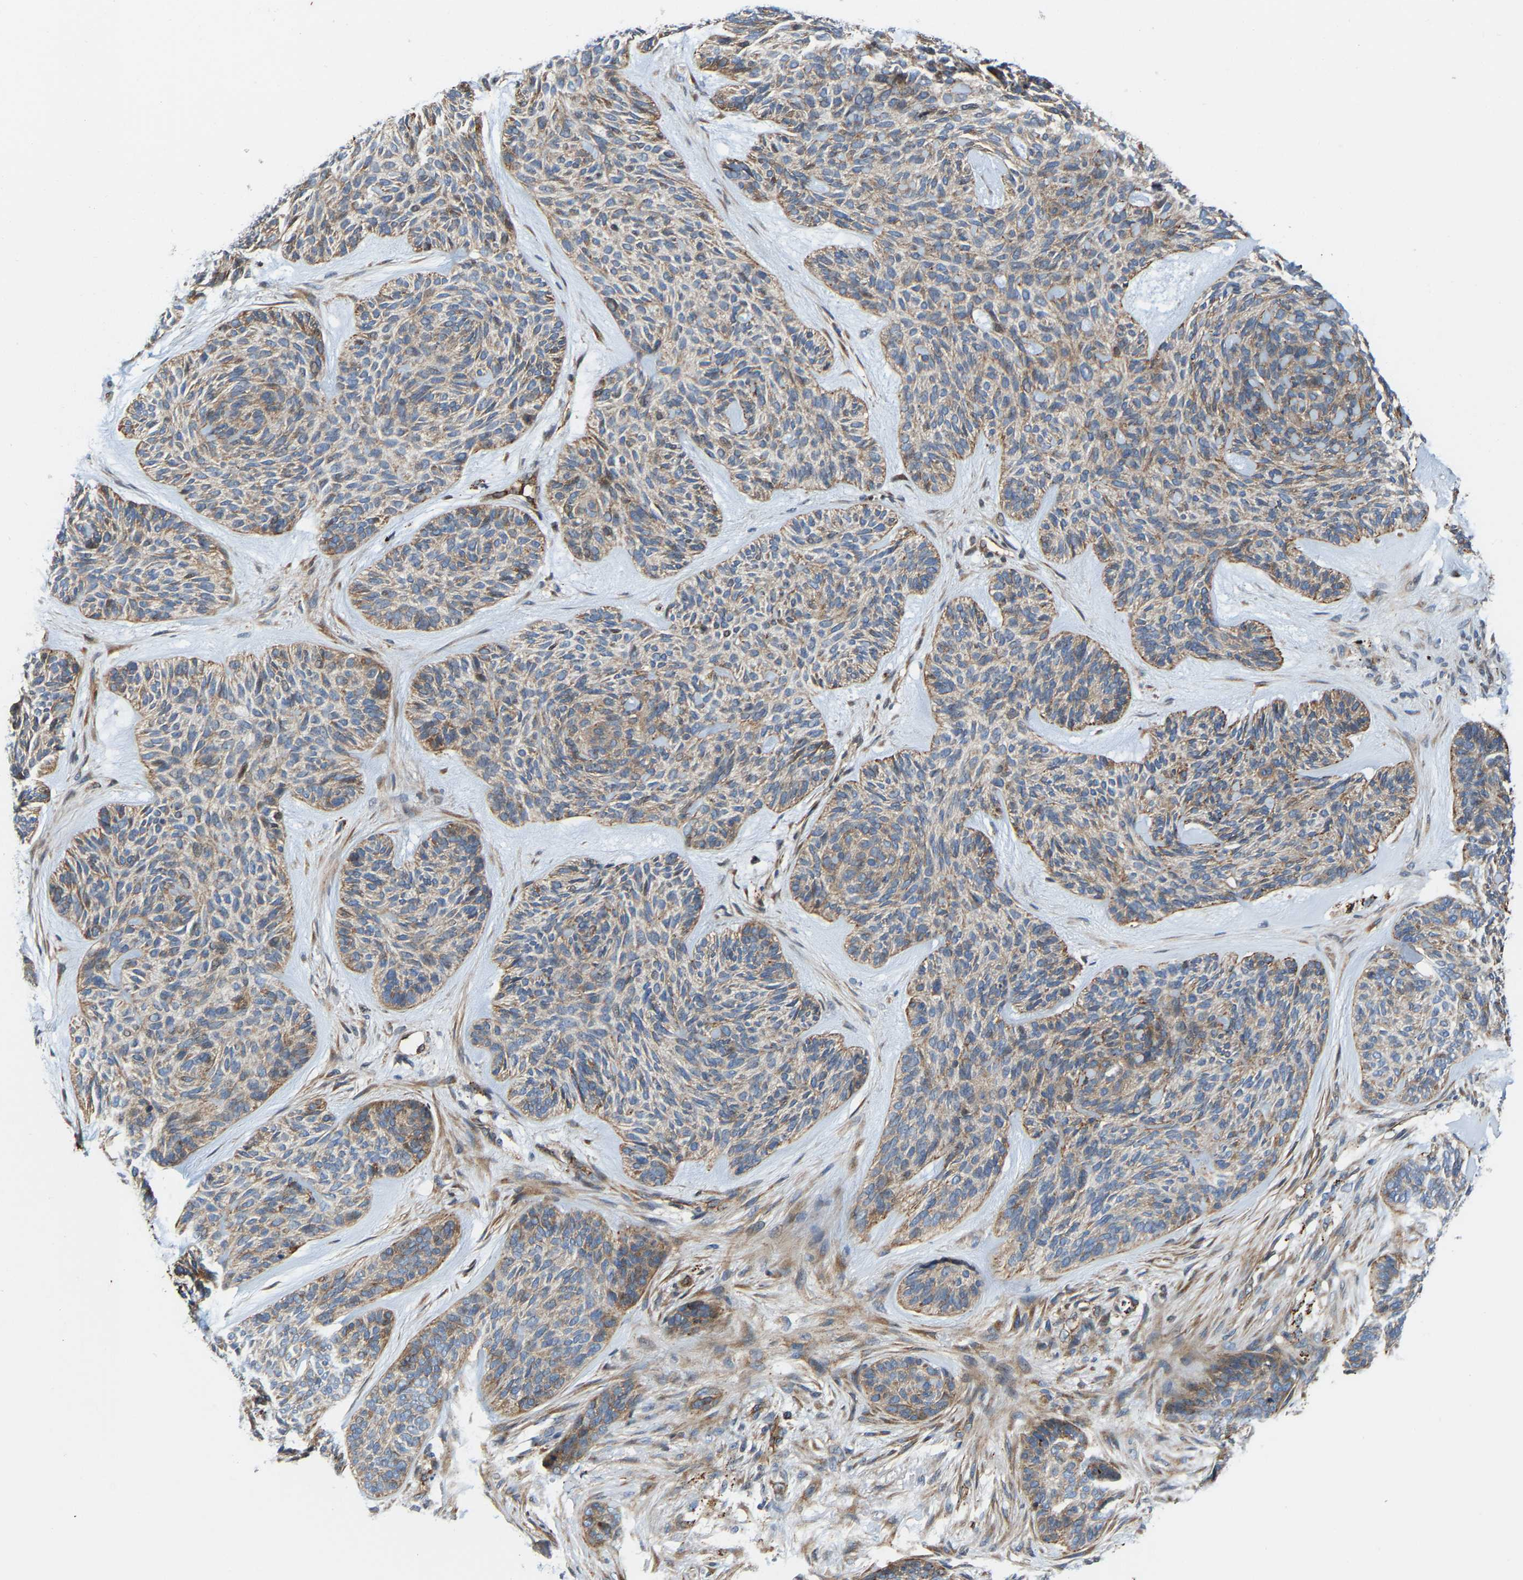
{"staining": {"intensity": "weak", "quantity": ">75%", "location": "cytoplasmic/membranous"}, "tissue": "skin cancer", "cell_type": "Tumor cells", "image_type": "cancer", "snomed": [{"axis": "morphology", "description": "Basal cell carcinoma"}, {"axis": "topography", "description": "Skin"}], "caption": "Skin cancer (basal cell carcinoma) tissue reveals weak cytoplasmic/membranous expression in about >75% of tumor cells, visualized by immunohistochemistry.", "gene": "DPP7", "patient": {"sex": "male", "age": 55}}